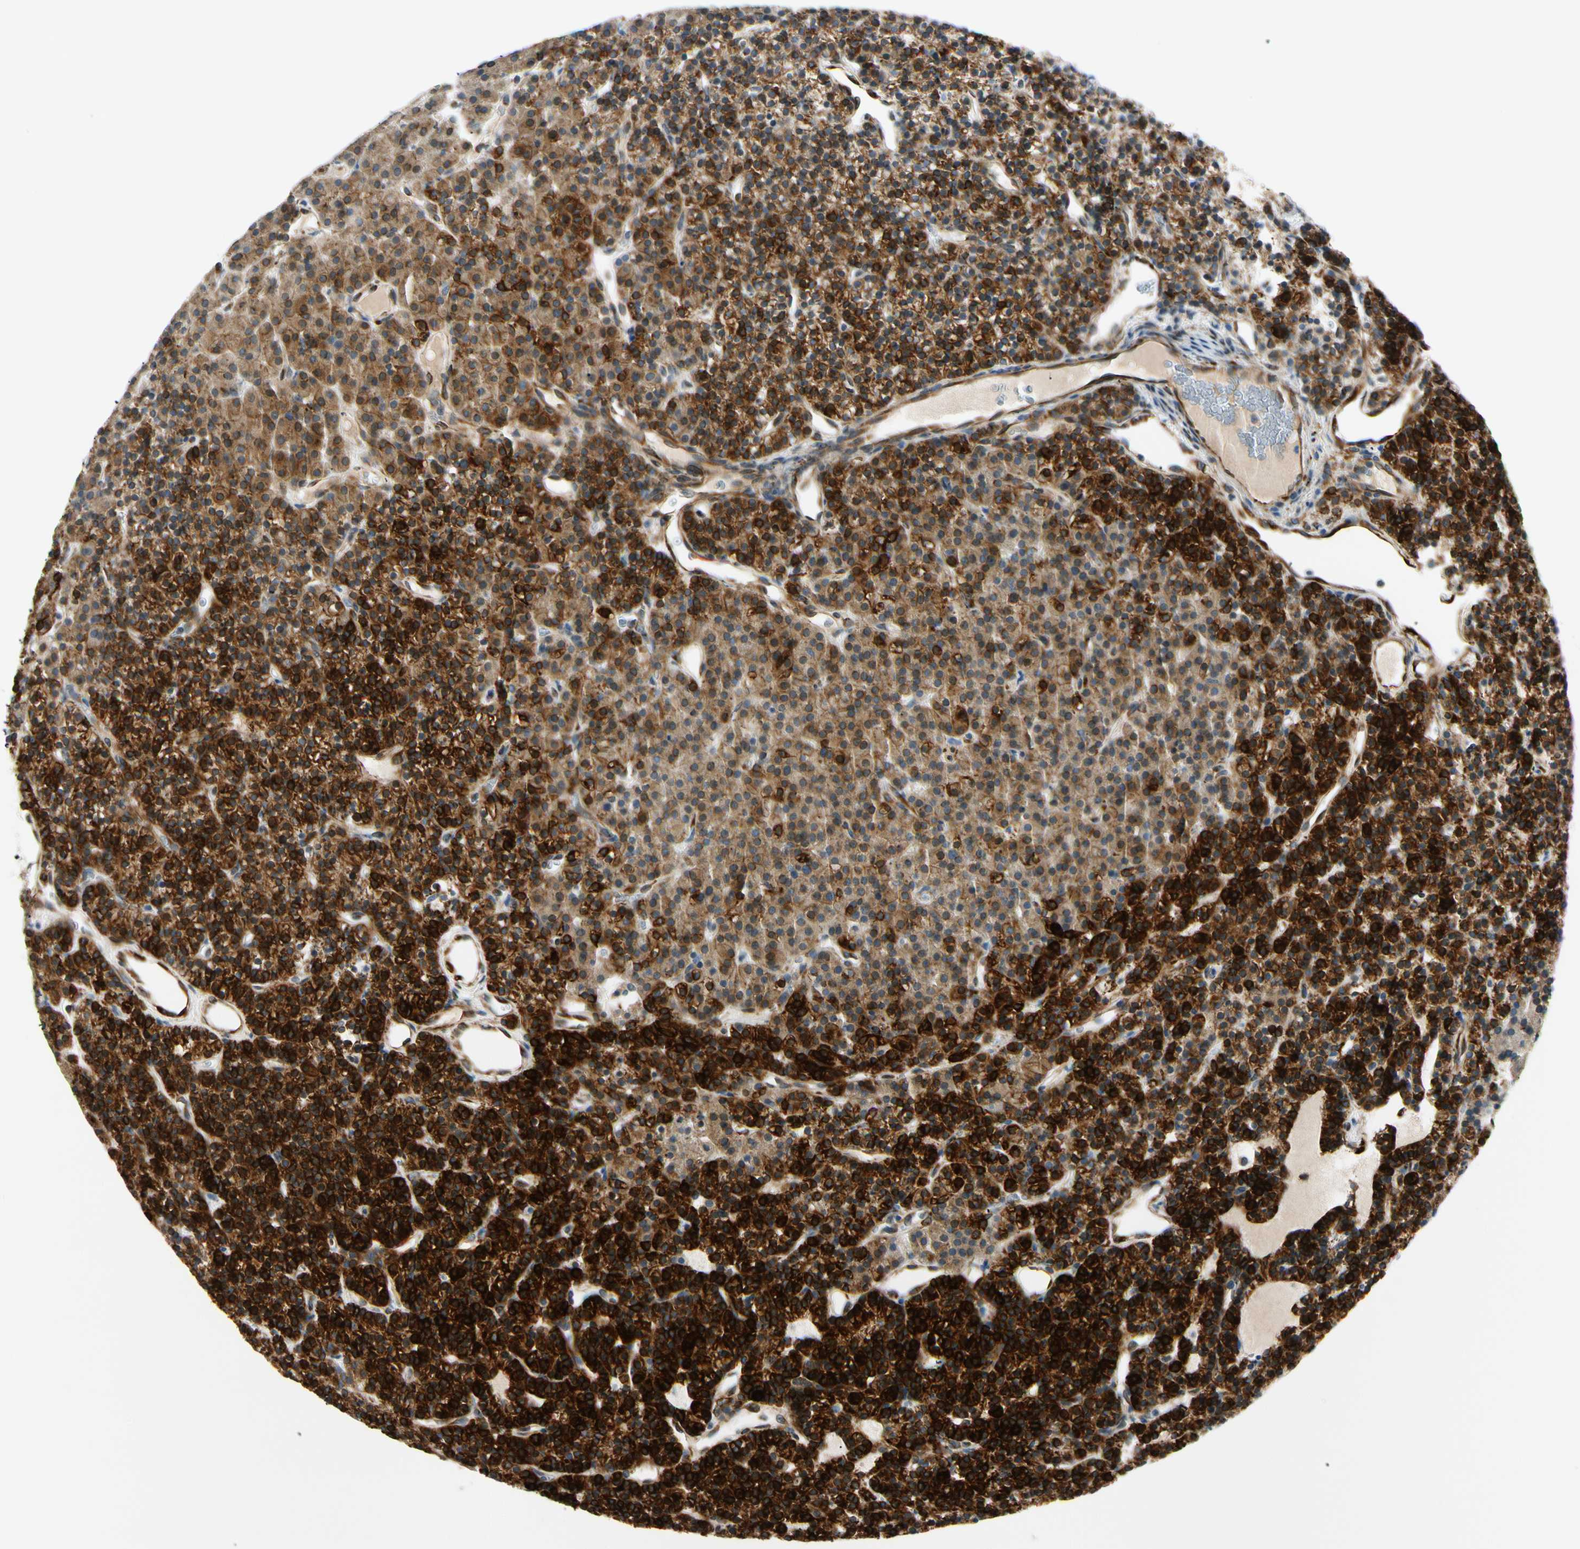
{"staining": {"intensity": "strong", "quantity": ">75%", "location": "cytoplasmic/membranous"}, "tissue": "parathyroid gland", "cell_type": "Glandular cells", "image_type": "normal", "snomed": [{"axis": "morphology", "description": "Normal tissue, NOS"}, {"axis": "morphology", "description": "Hyperplasia, NOS"}, {"axis": "topography", "description": "Parathyroid gland"}], "caption": "This is a histology image of immunohistochemistry (IHC) staining of unremarkable parathyroid gland, which shows strong expression in the cytoplasmic/membranous of glandular cells.", "gene": "FKBP7", "patient": {"sex": "male", "age": 44}}